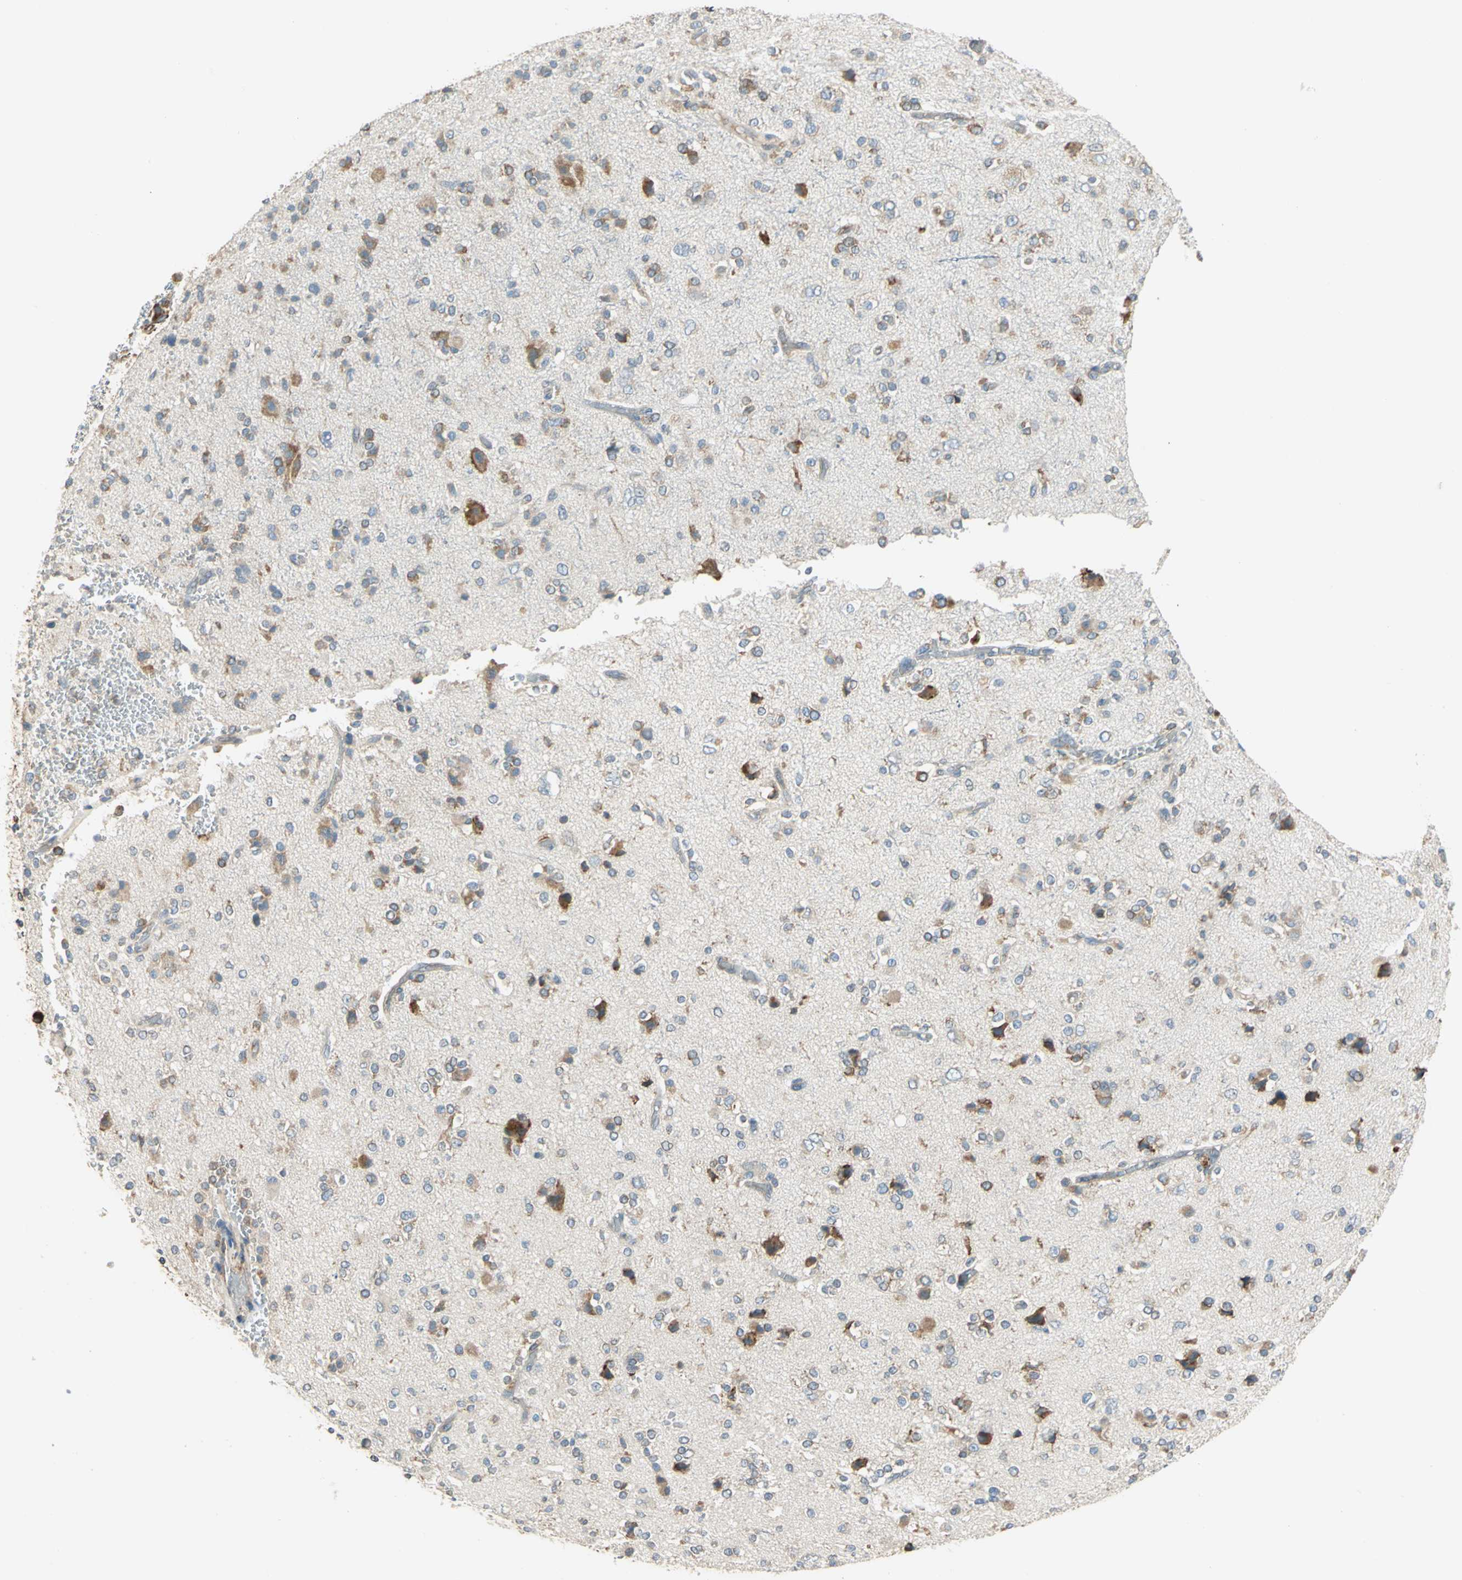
{"staining": {"intensity": "moderate", "quantity": "25%-75%", "location": "cytoplasmic/membranous"}, "tissue": "glioma", "cell_type": "Tumor cells", "image_type": "cancer", "snomed": [{"axis": "morphology", "description": "Glioma, malignant, High grade"}, {"axis": "topography", "description": "Brain"}], "caption": "Glioma stained with DAB immunohistochemistry (IHC) displays medium levels of moderate cytoplasmic/membranous expression in approximately 25%-75% of tumor cells.", "gene": "PDIA4", "patient": {"sex": "male", "age": 47}}